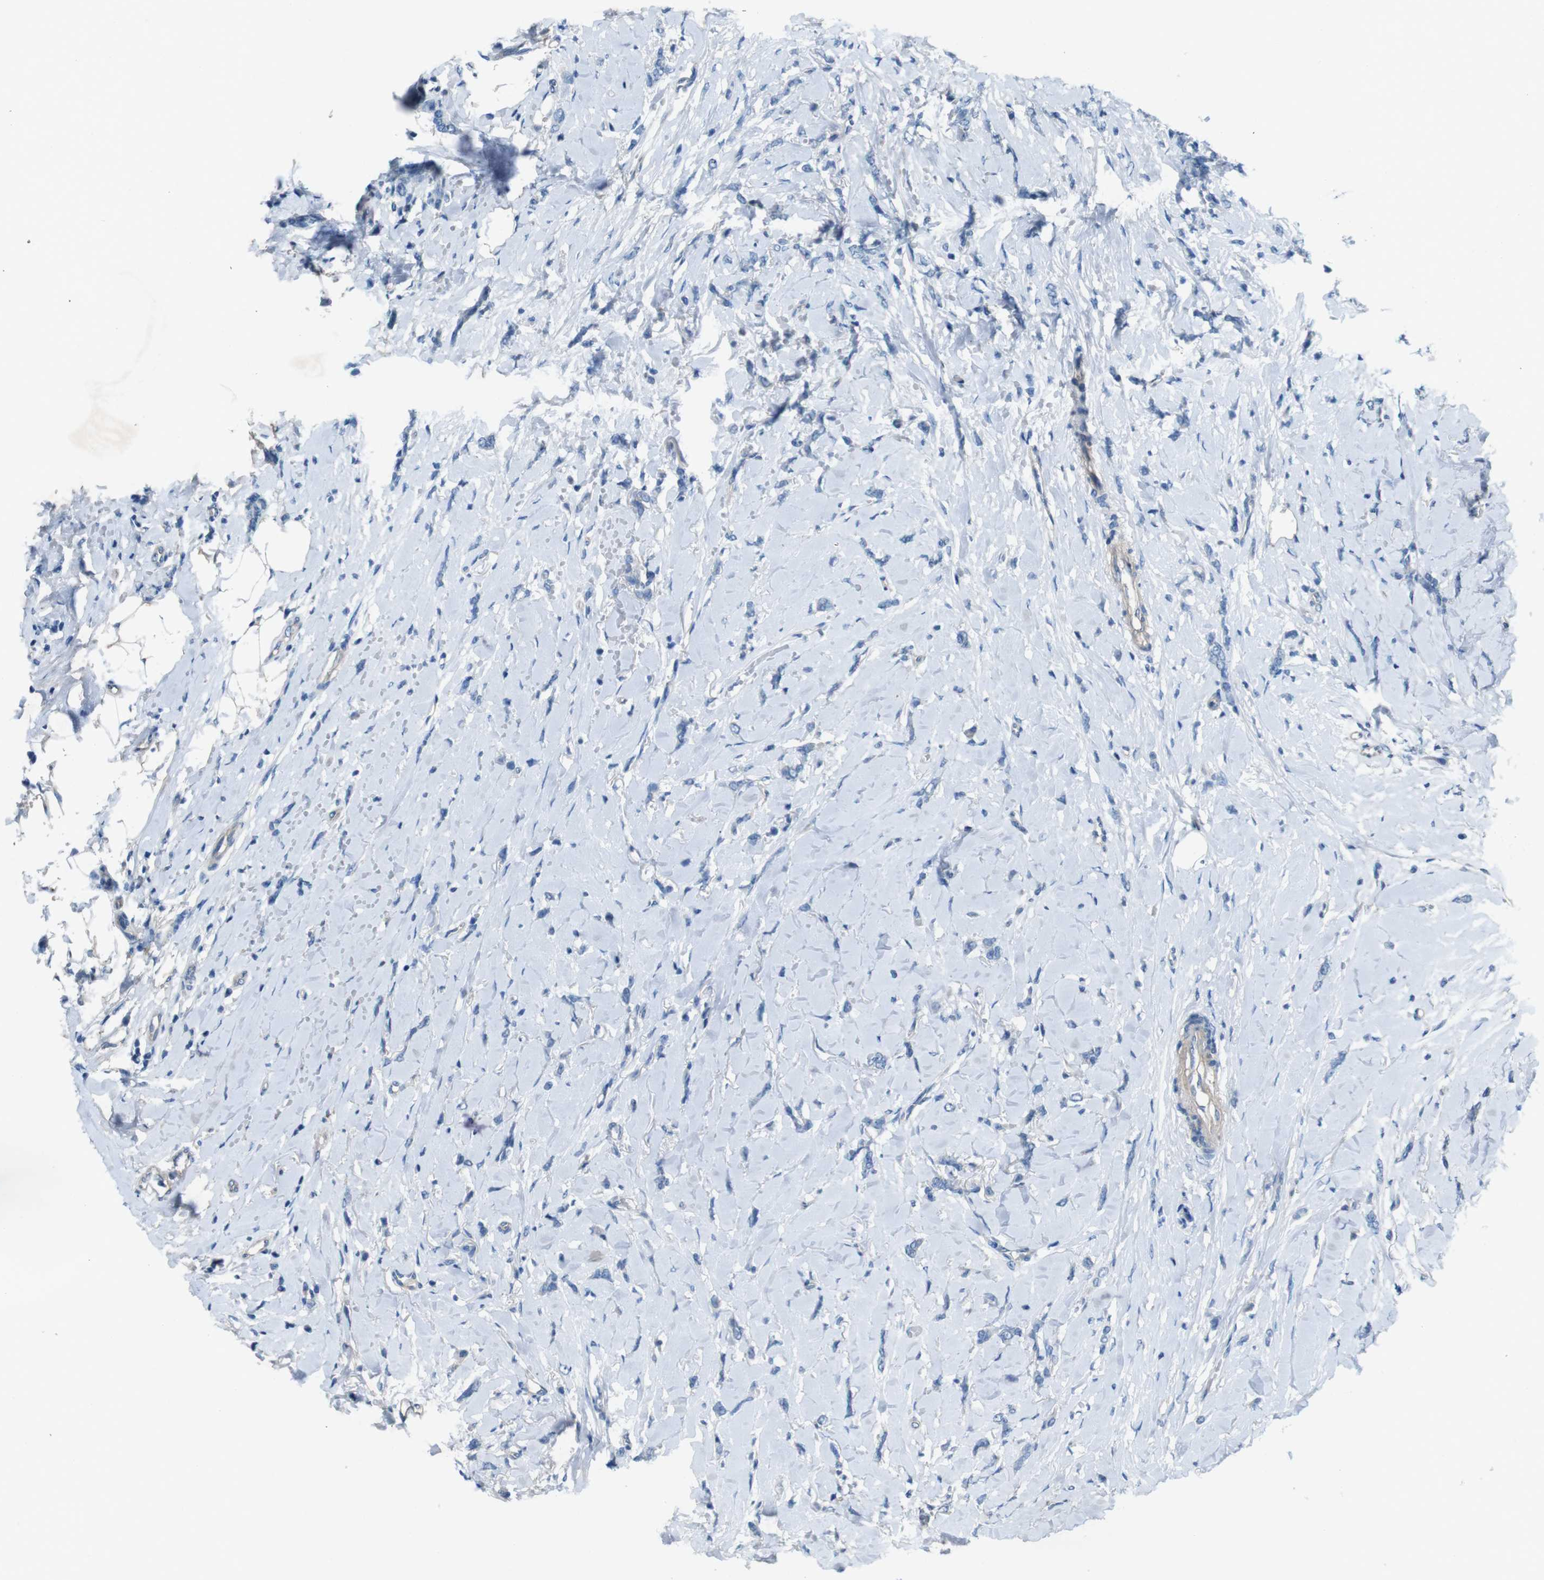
{"staining": {"intensity": "negative", "quantity": "none", "location": "none"}, "tissue": "breast cancer", "cell_type": "Tumor cells", "image_type": "cancer", "snomed": [{"axis": "morphology", "description": "Lobular carcinoma"}, {"axis": "topography", "description": "Skin"}, {"axis": "topography", "description": "Breast"}], "caption": "Immunohistochemistry micrograph of human breast lobular carcinoma stained for a protein (brown), which demonstrates no positivity in tumor cells. The staining is performed using DAB brown chromogen with nuclei counter-stained in using hematoxylin.", "gene": "PVR", "patient": {"sex": "female", "age": 46}}